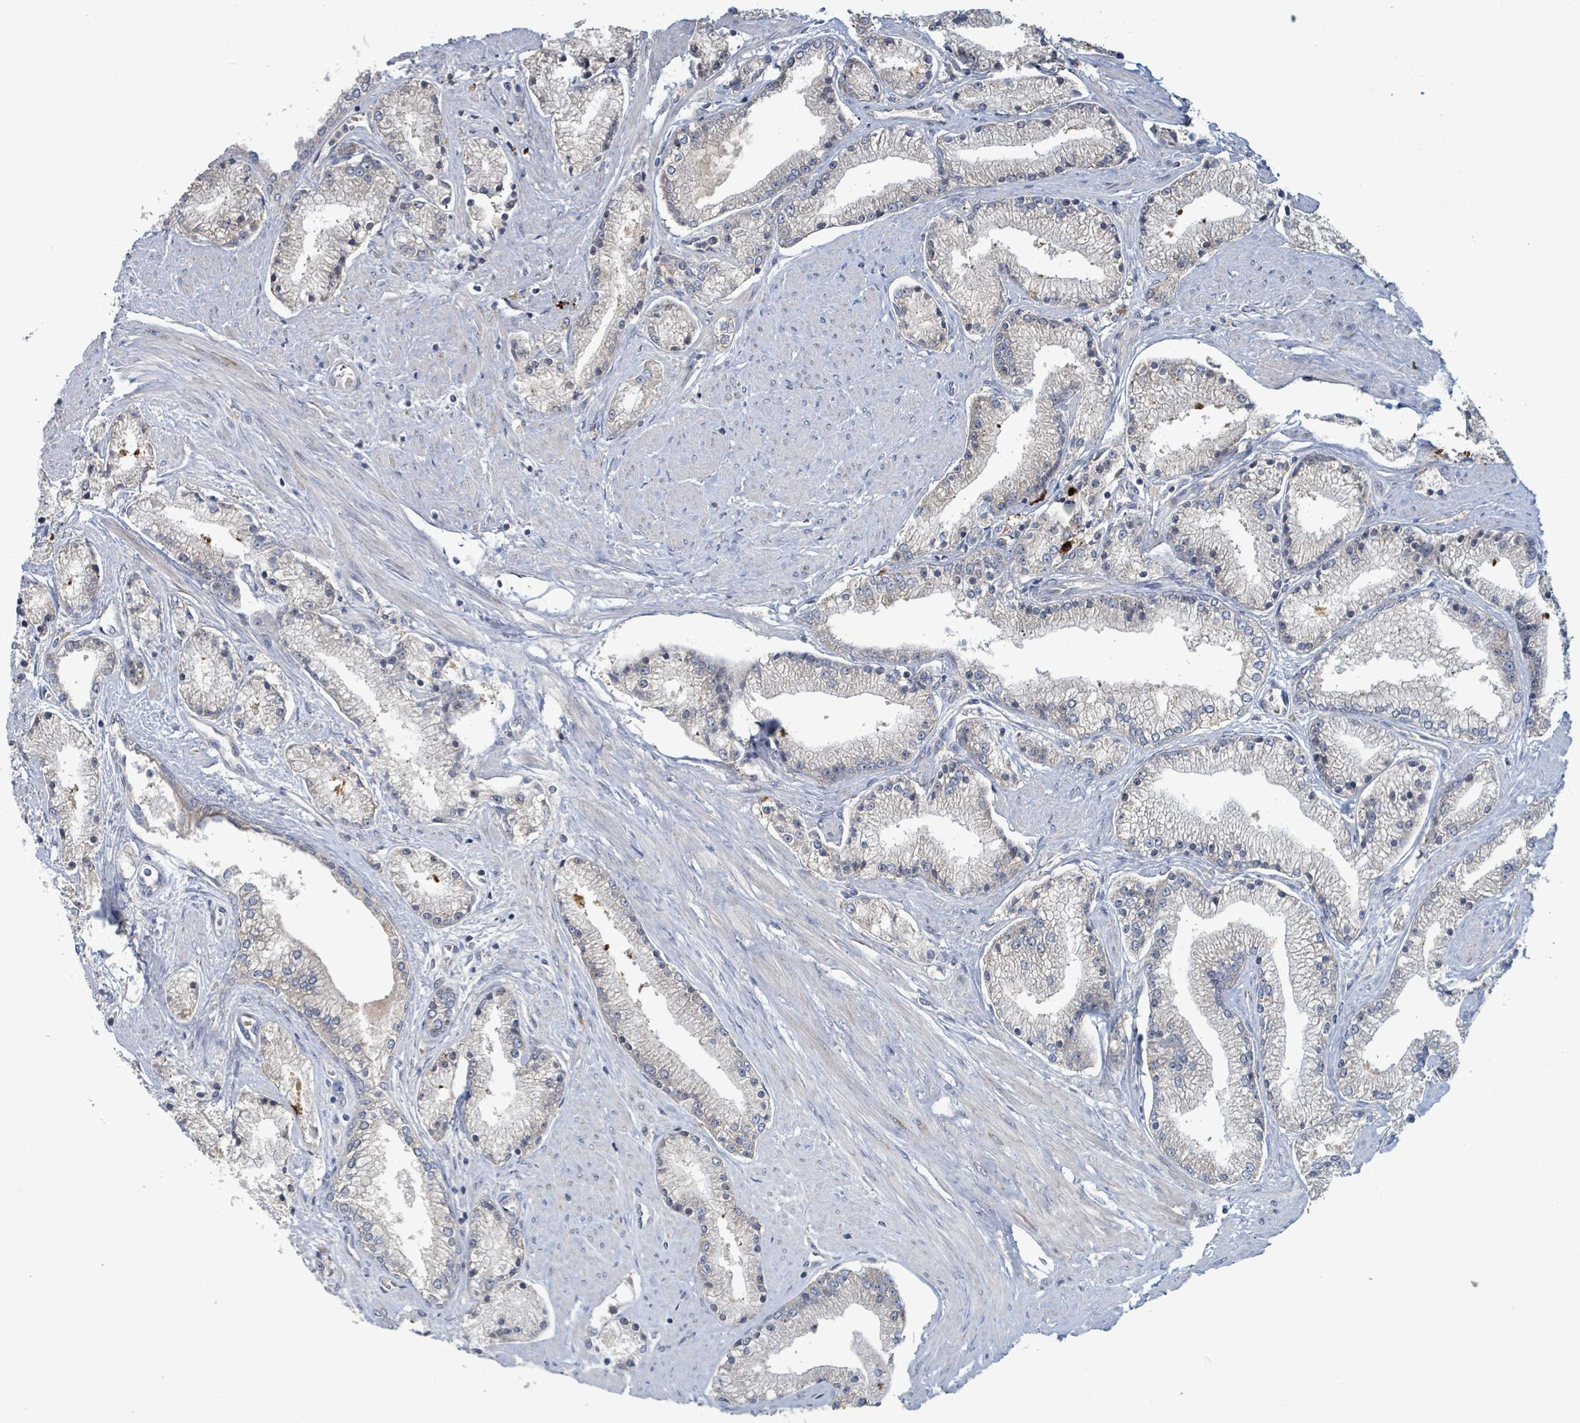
{"staining": {"intensity": "negative", "quantity": "none", "location": "none"}, "tissue": "prostate cancer", "cell_type": "Tumor cells", "image_type": "cancer", "snomed": [{"axis": "morphology", "description": "Adenocarcinoma, High grade"}, {"axis": "topography", "description": "Prostate"}], "caption": "The photomicrograph demonstrates no significant staining in tumor cells of prostate high-grade adenocarcinoma.", "gene": "OR51E1", "patient": {"sex": "male", "age": 67}}